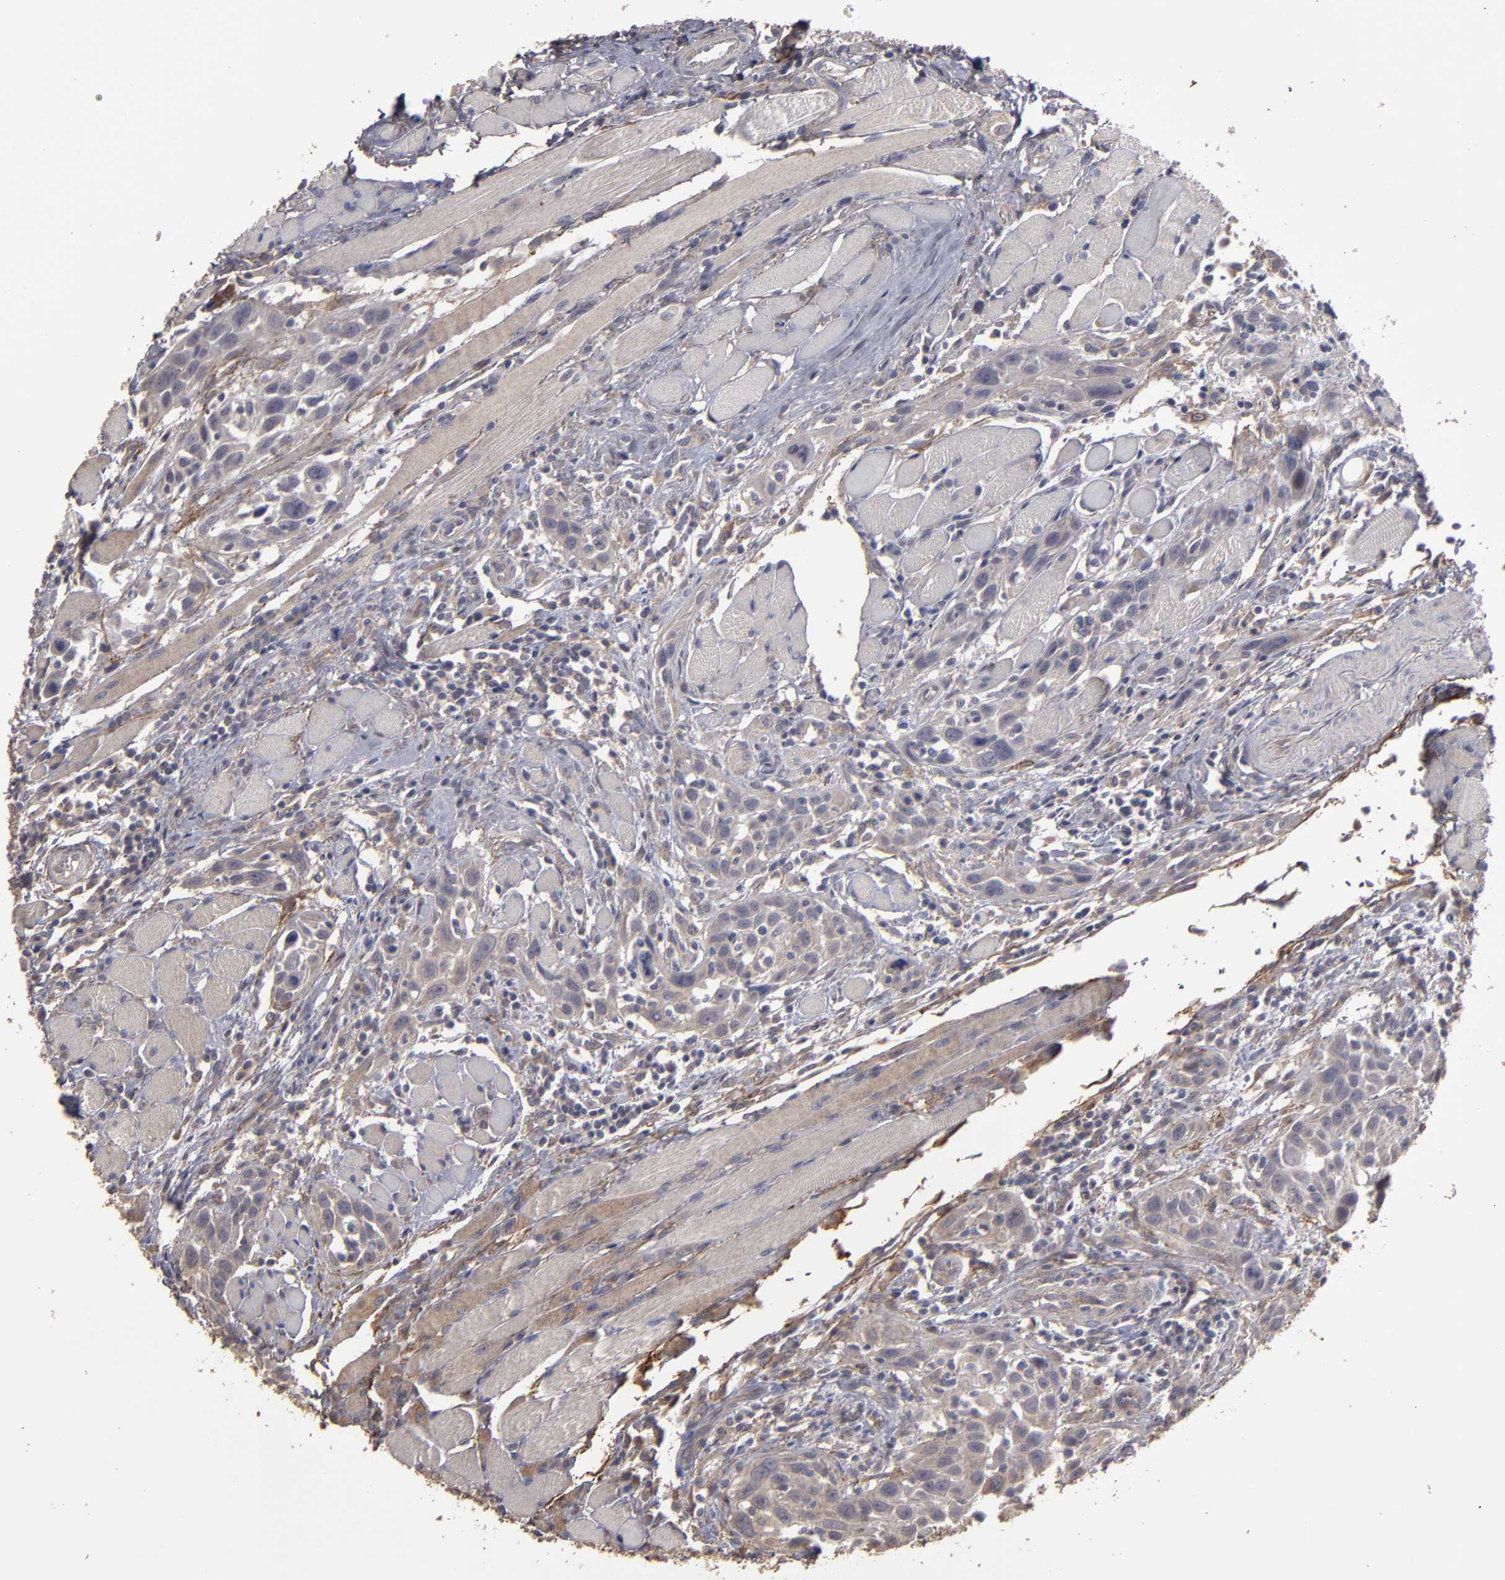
{"staining": {"intensity": "moderate", "quantity": ">75%", "location": "cytoplasmic/membranous"}, "tissue": "head and neck cancer", "cell_type": "Tumor cells", "image_type": "cancer", "snomed": [{"axis": "morphology", "description": "Squamous cell carcinoma, NOS"}, {"axis": "topography", "description": "Oral tissue"}, {"axis": "topography", "description": "Head-Neck"}], "caption": "A medium amount of moderate cytoplasmic/membranous expression is seen in approximately >75% of tumor cells in head and neck cancer tissue.", "gene": "CD55", "patient": {"sex": "female", "age": 50}}